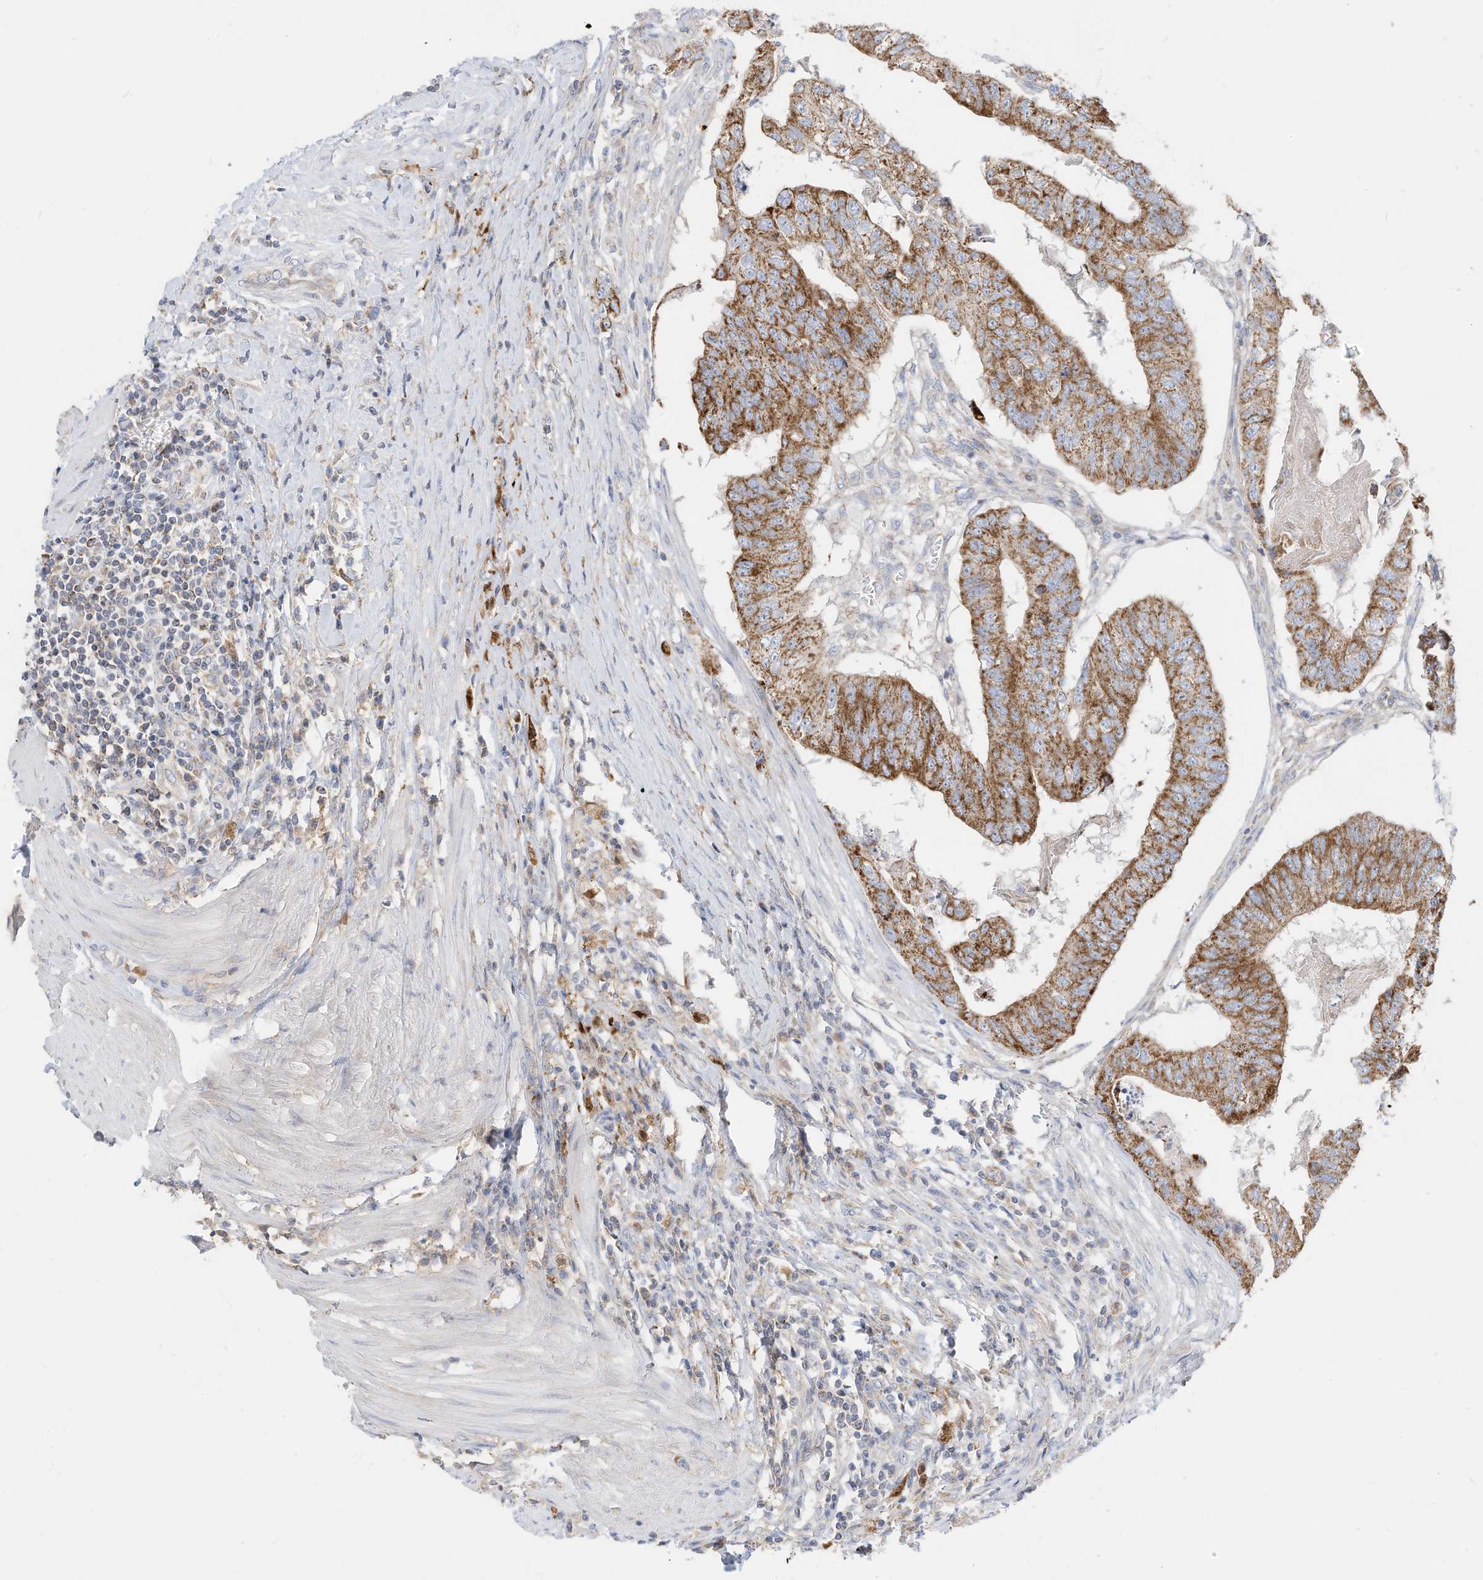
{"staining": {"intensity": "moderate", "quantity": ">75%", "location": "cytoplasmic/membranous"}, "tissue": "colorectal cancer", "cell_type": "Tumor cells", "image_type": "cancer", "snomed": [{"axis": "morphology", "description": "Adenocarcinoma, NOS"}, {"axis": "topography", "description": "Colon"}], "caption": "This micrograph demonstrates adenocarcinoma (colorectal) stained with IHC to label a protein in brown. The cytoplasmic/membranous of tumor cells show moderate positivity for the protein. Nuclei are counter-stained blue.", "gene": "RHOH", "patient": {"sex": "female", "age": 67}}